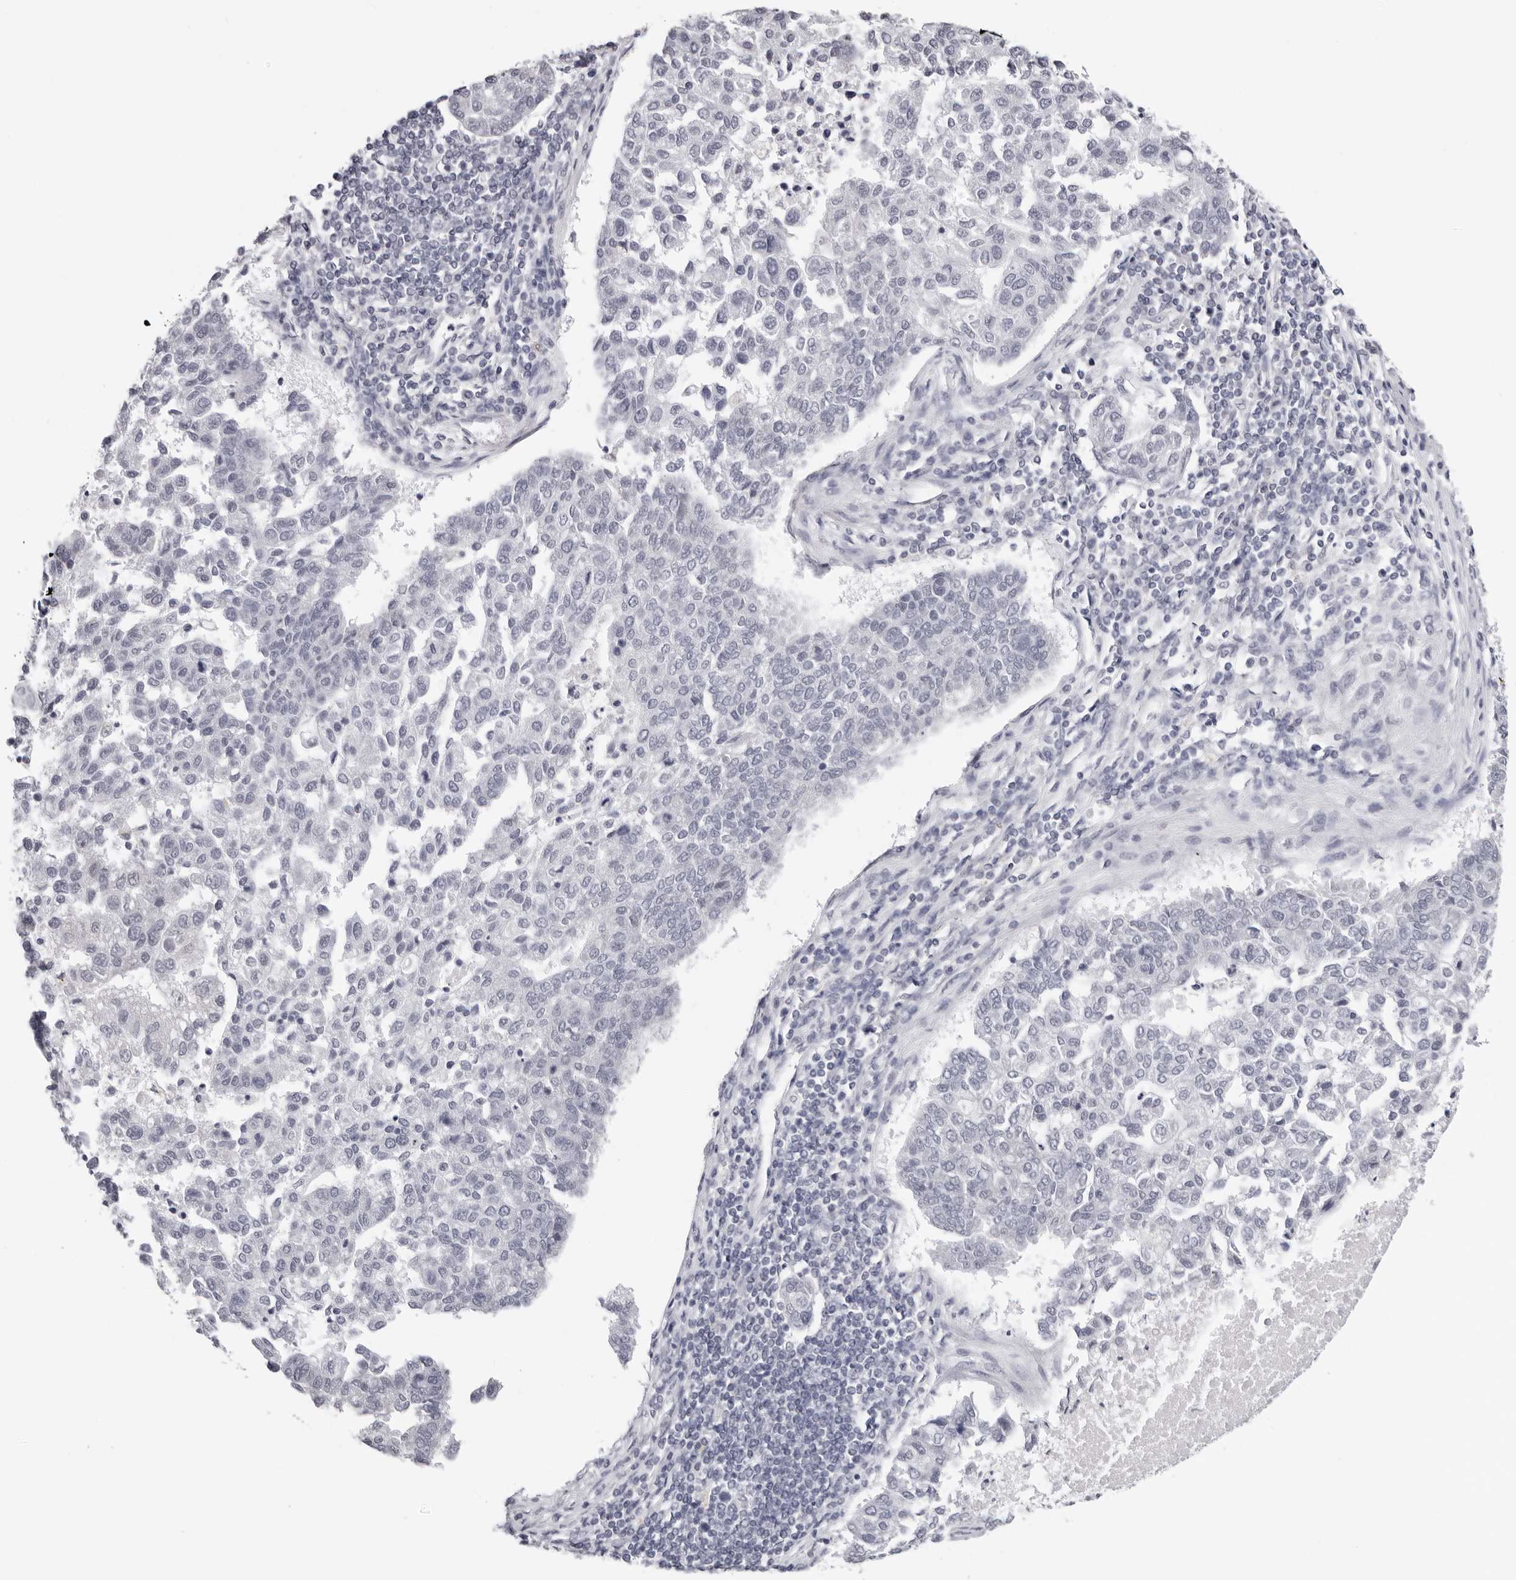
{"staining": {"intensity": "negative", "quantity": "none", "location": "none"}, "tissue": "pancreatic cancer", "cell_type": "Tumor cells", "image_type": "cancer", "snomed": [{"axis": "morphology", "description": "Adenocarcinoma, NOS"}, {"axis": "topography", "description": "Pancreas"}], "caption": "Immunohistochemistry of adenocarcinoma (pancreatic) reveals no staining in tumor cells.", "gene": "PRUNE1", "patient": {"sex": "female", "age": 61}}